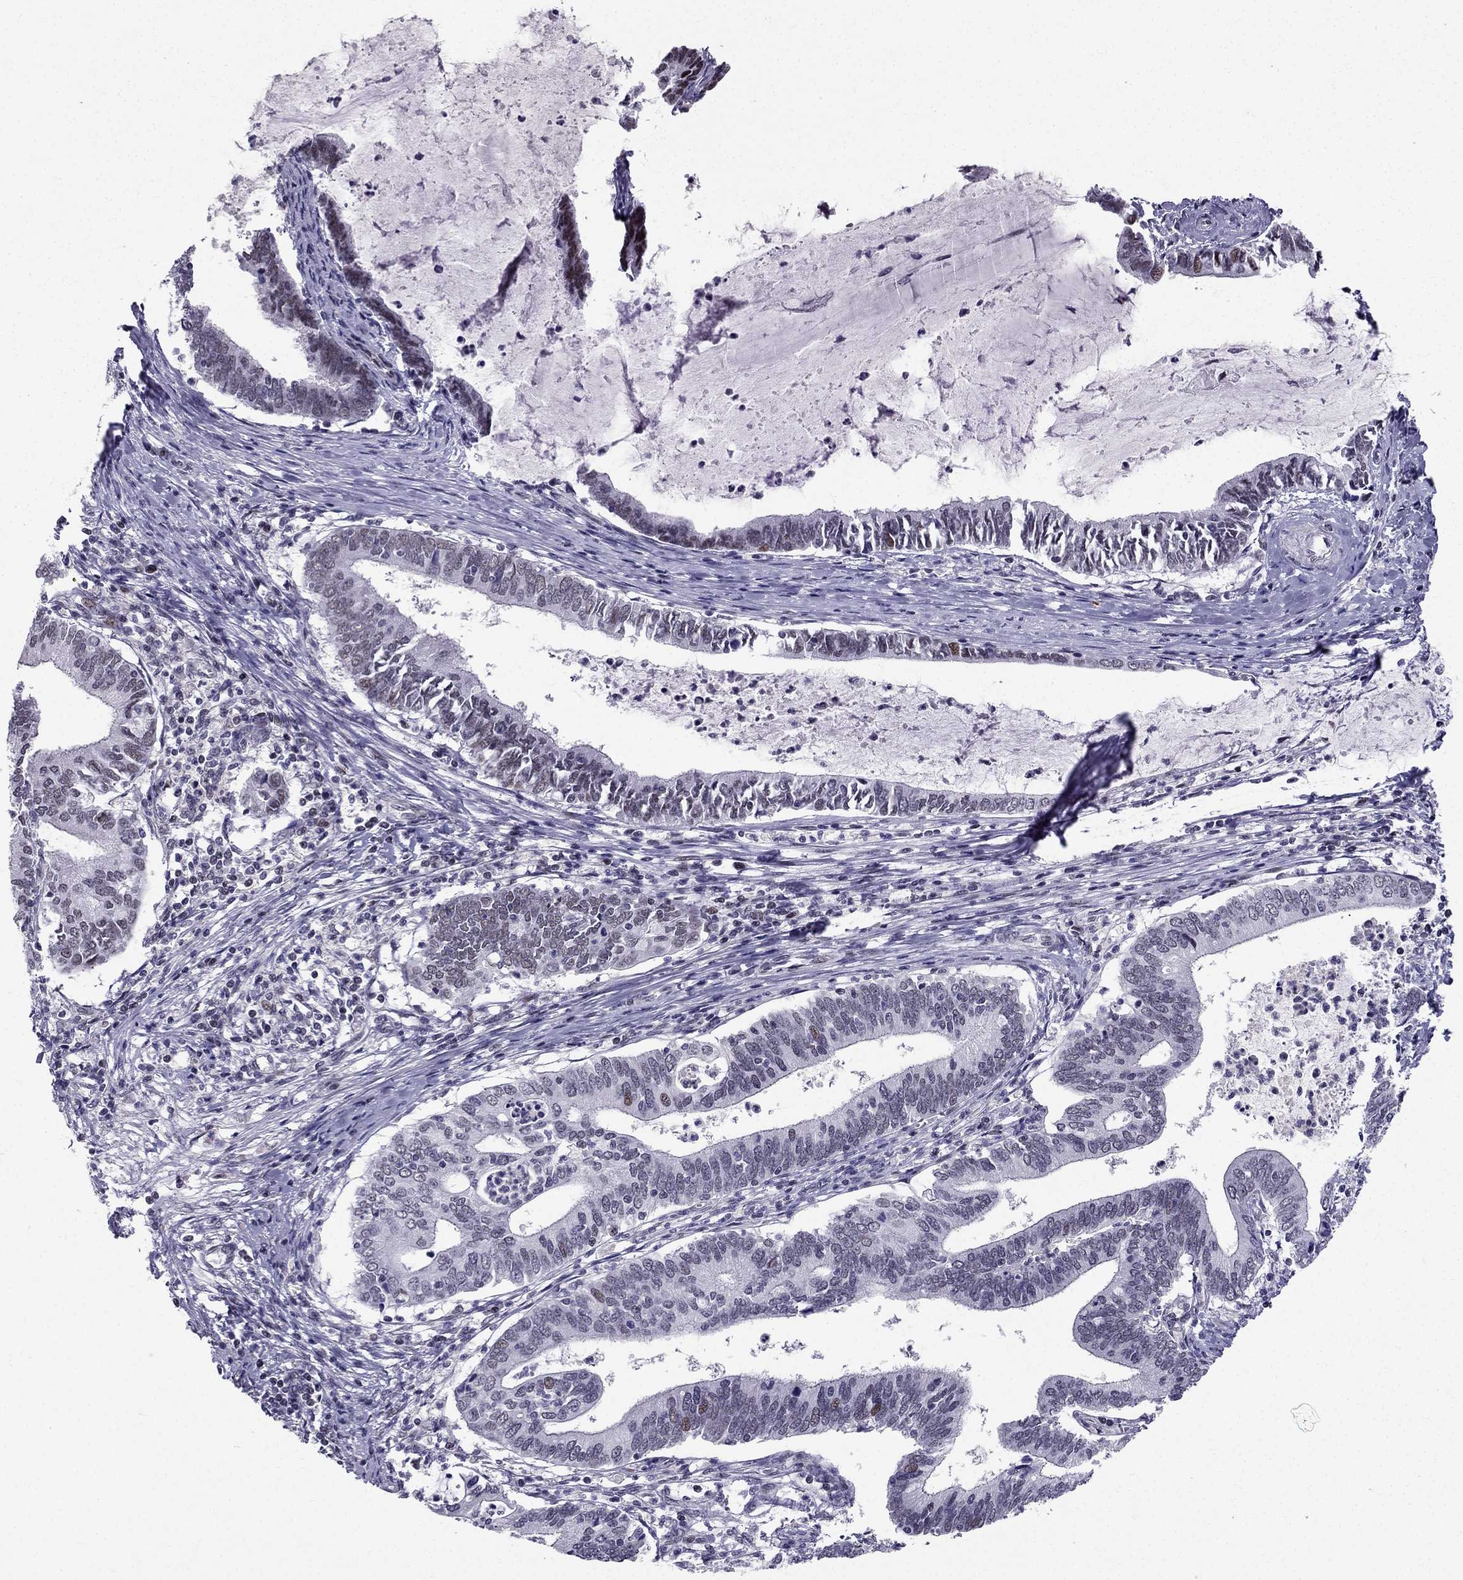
{"staining": {"intensity": "weak", "quantity": "<25%", "location": "nuclear"}, "tissue": "cervical cancer", "cell_type": "Tumor cells", "image_type": "cancer", "snomed": [{"axis": "morphology", "description": "Adenocarcinoma, NOS"}, {"axis": "topography", "description": "Cervix"}], "caption": "Human cervical cancer (adenocarcinoma) stained for a protein using immunohistochemistry shows no expression in tumor cells.", "gene": "RPRD2", "patient": {"sex": "female", "age": 42}}